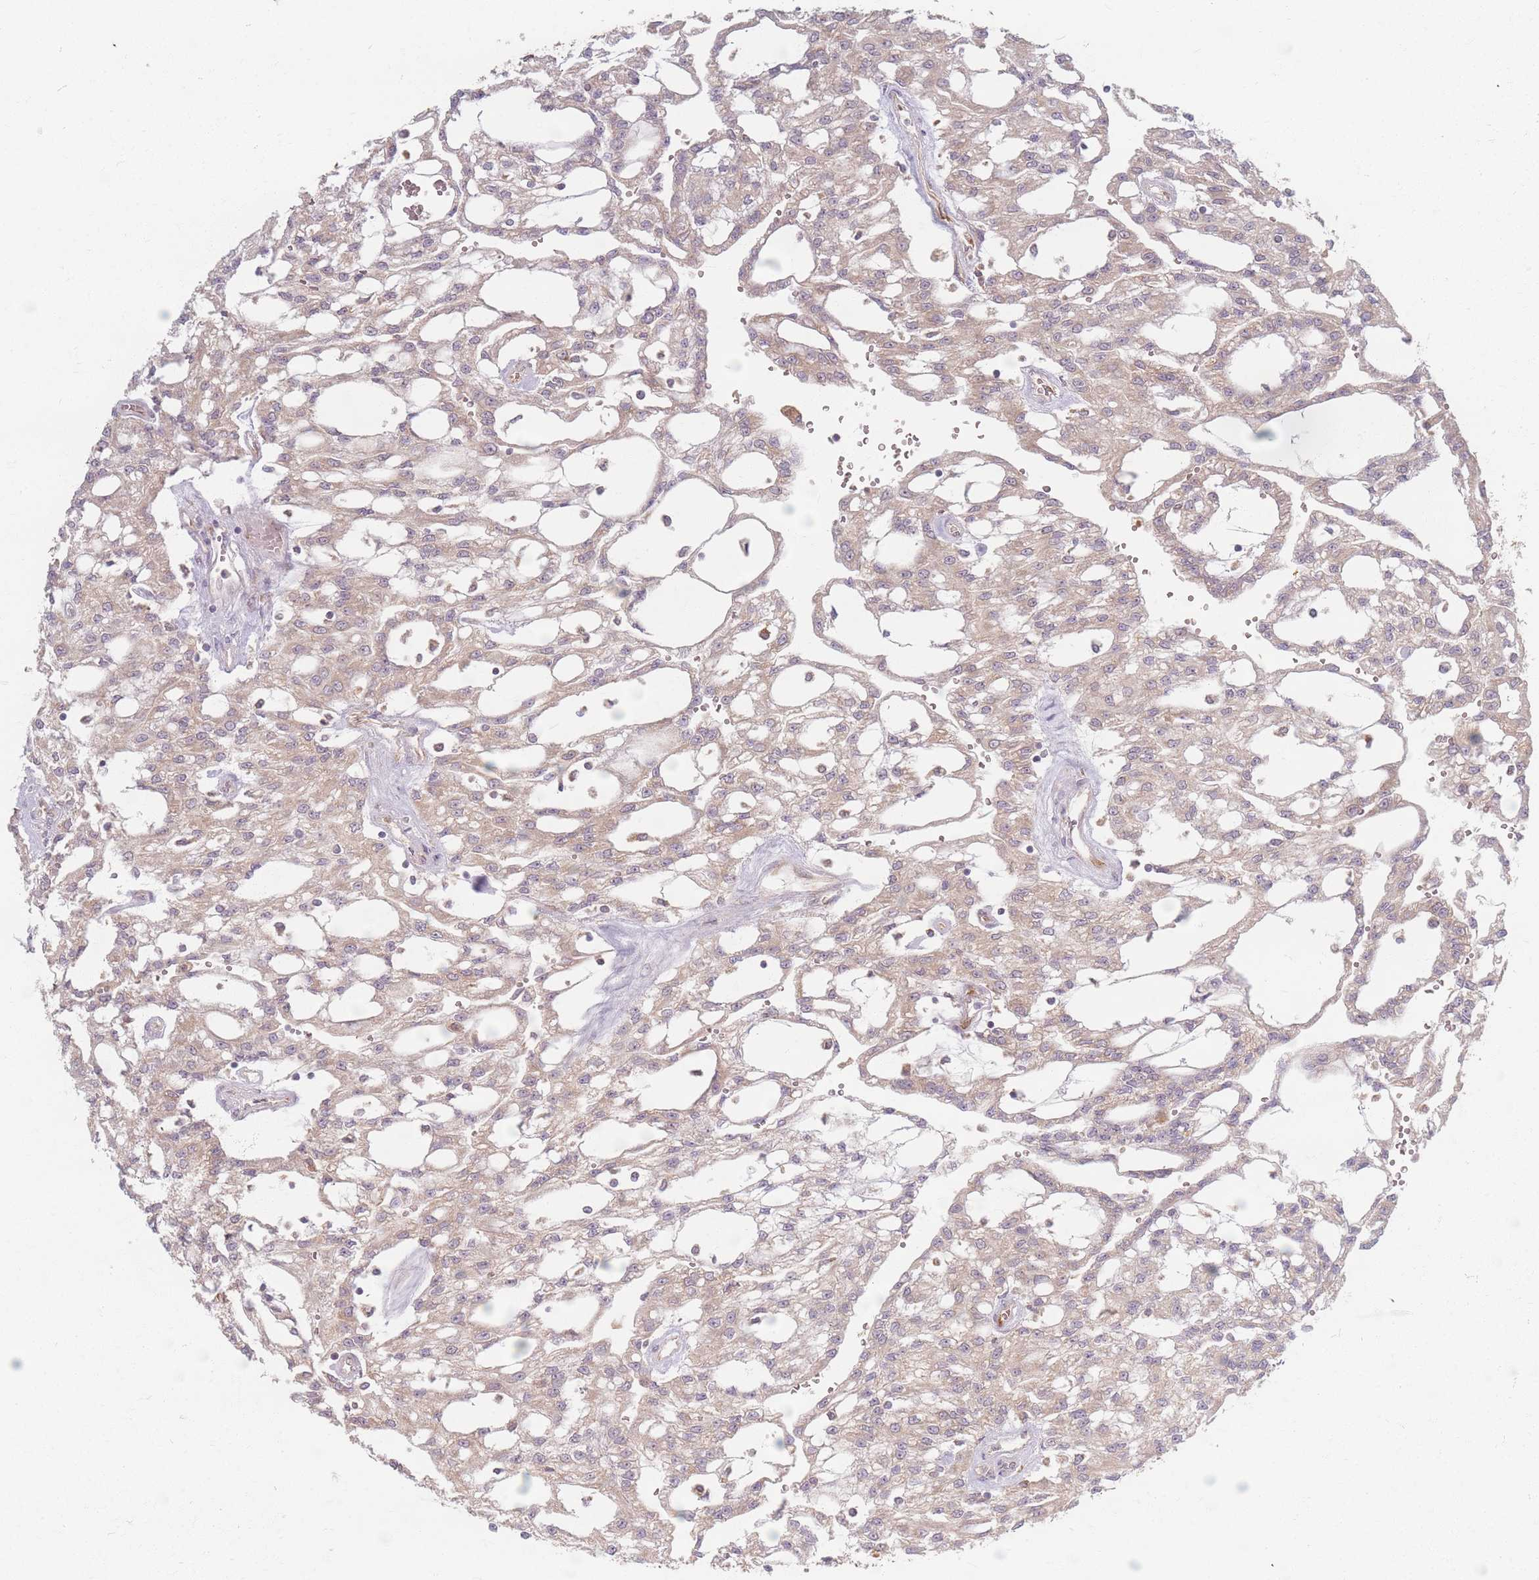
{"staining": {"intensity": "weak", "quantity": "25%-75%", "location": "cytoplasmic/membranous"}, "tissue": "renal cancer", "cell_type": "Tumor cells", "image_type": "cancer", "snomed": [{"axis": "morphology", "description": "Adenocarcinoma, NOS"}, {"axis": "topography", "description": "Kidney"}], "caption": "Tumor cells reveal low levels of weak cytoplasmic/membranous expression in approximately 25%-75% of cells in human adenocarcinoma (renal).", "gene": "SMIM14", "patient": {"sex": "male", "age": 63}}